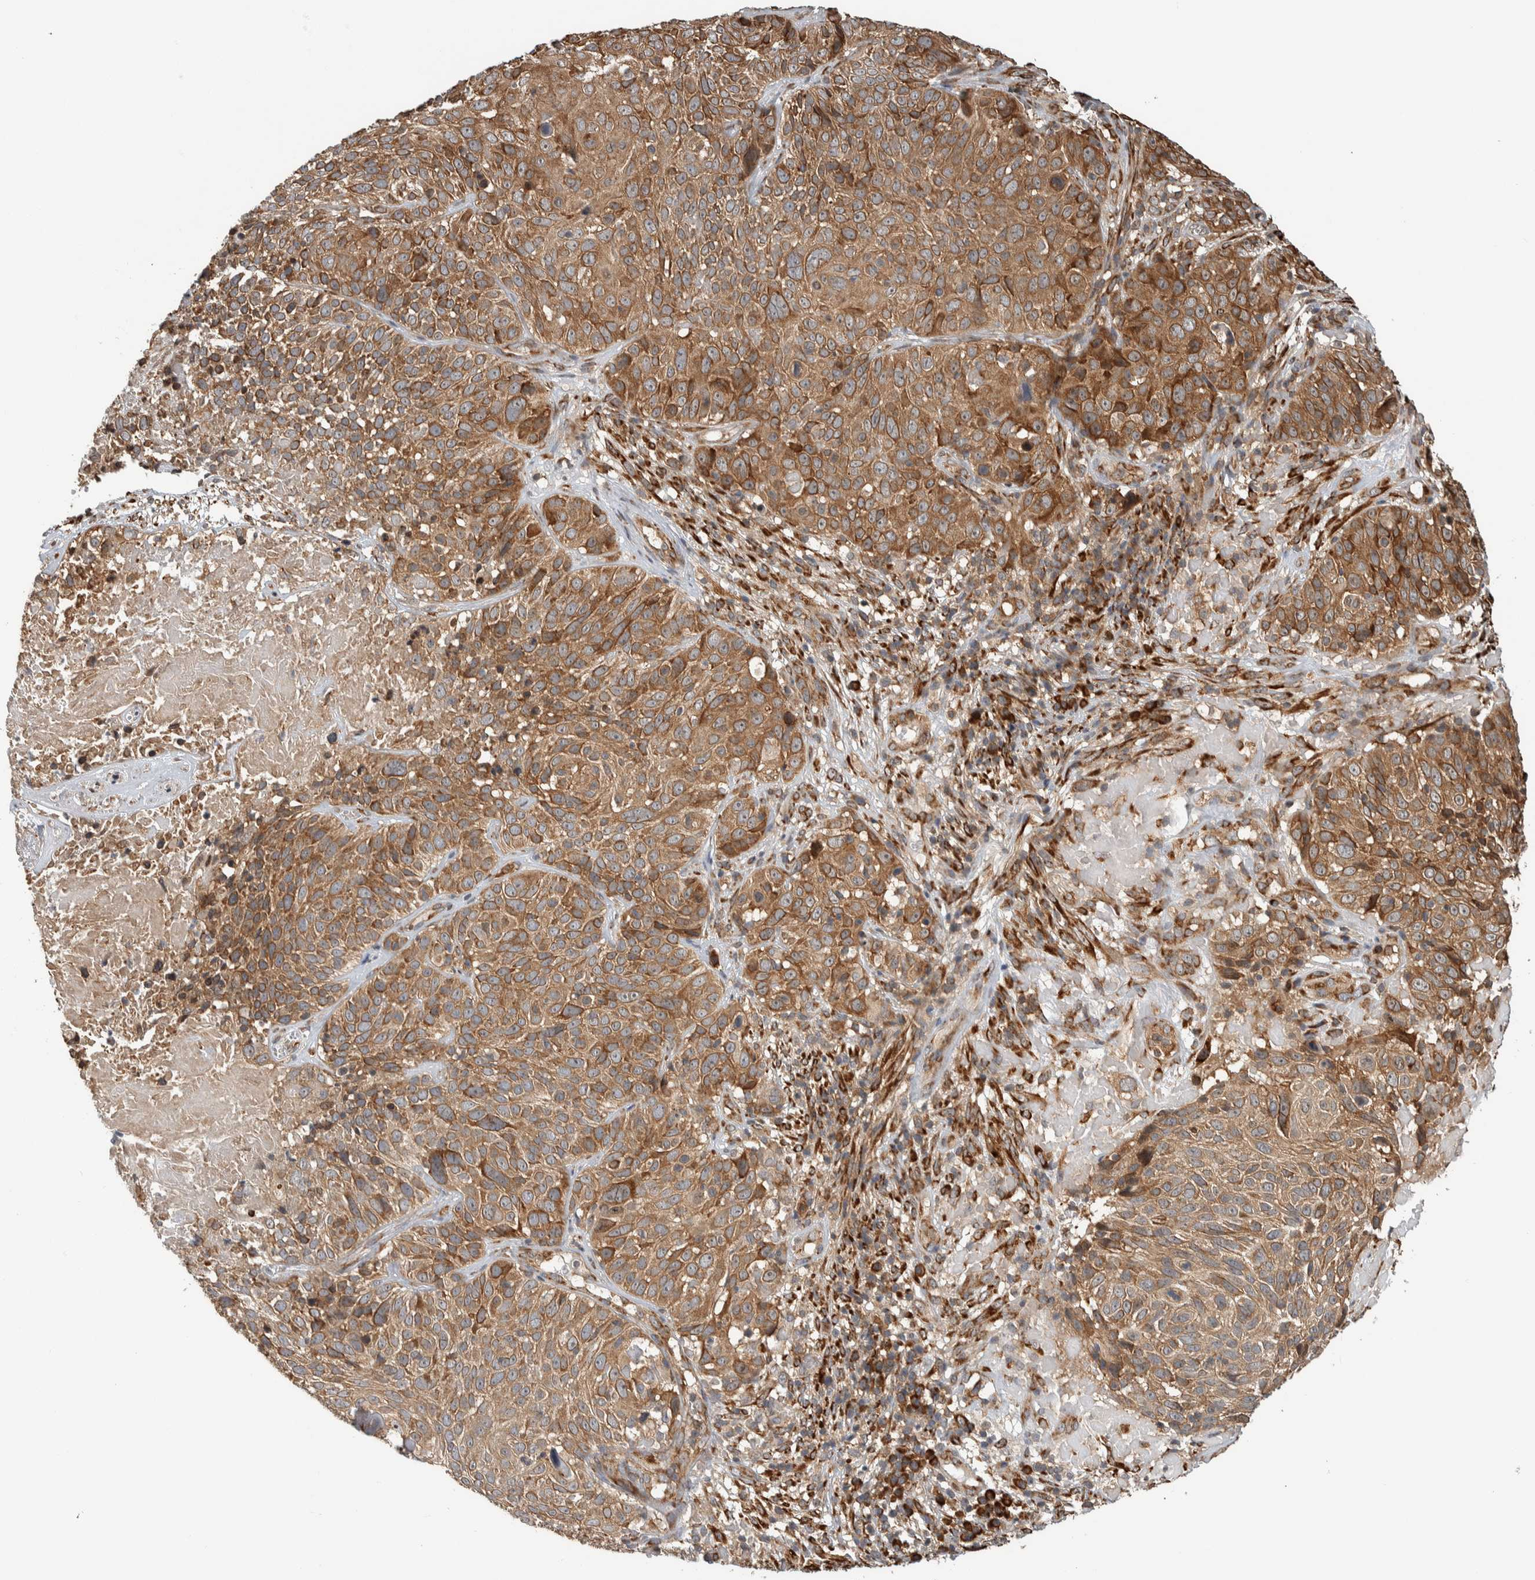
{"staining": {"intensity": "moderate", "quantity": ">75%", "location": "cytoplasmic/membranous"}, "tissue": "cervical cancer", "cell_type": "Tumor cells", "image_type": "cancer", "snomed": [{"axis": "morphology", "description": "Squamous cell carcinoma, NOS"}, {"axis": "topography", "description": "Cervix"}], "caption": "This is a micrograph of immunohistochemistry (IHC) staining of cervical squamous cell carcinoma, which shows moderate staining in the cytoplasmic/membranous of tumor cells.", "gene": "EIF3H", "patient": {"sex": "female", "age": 74}}